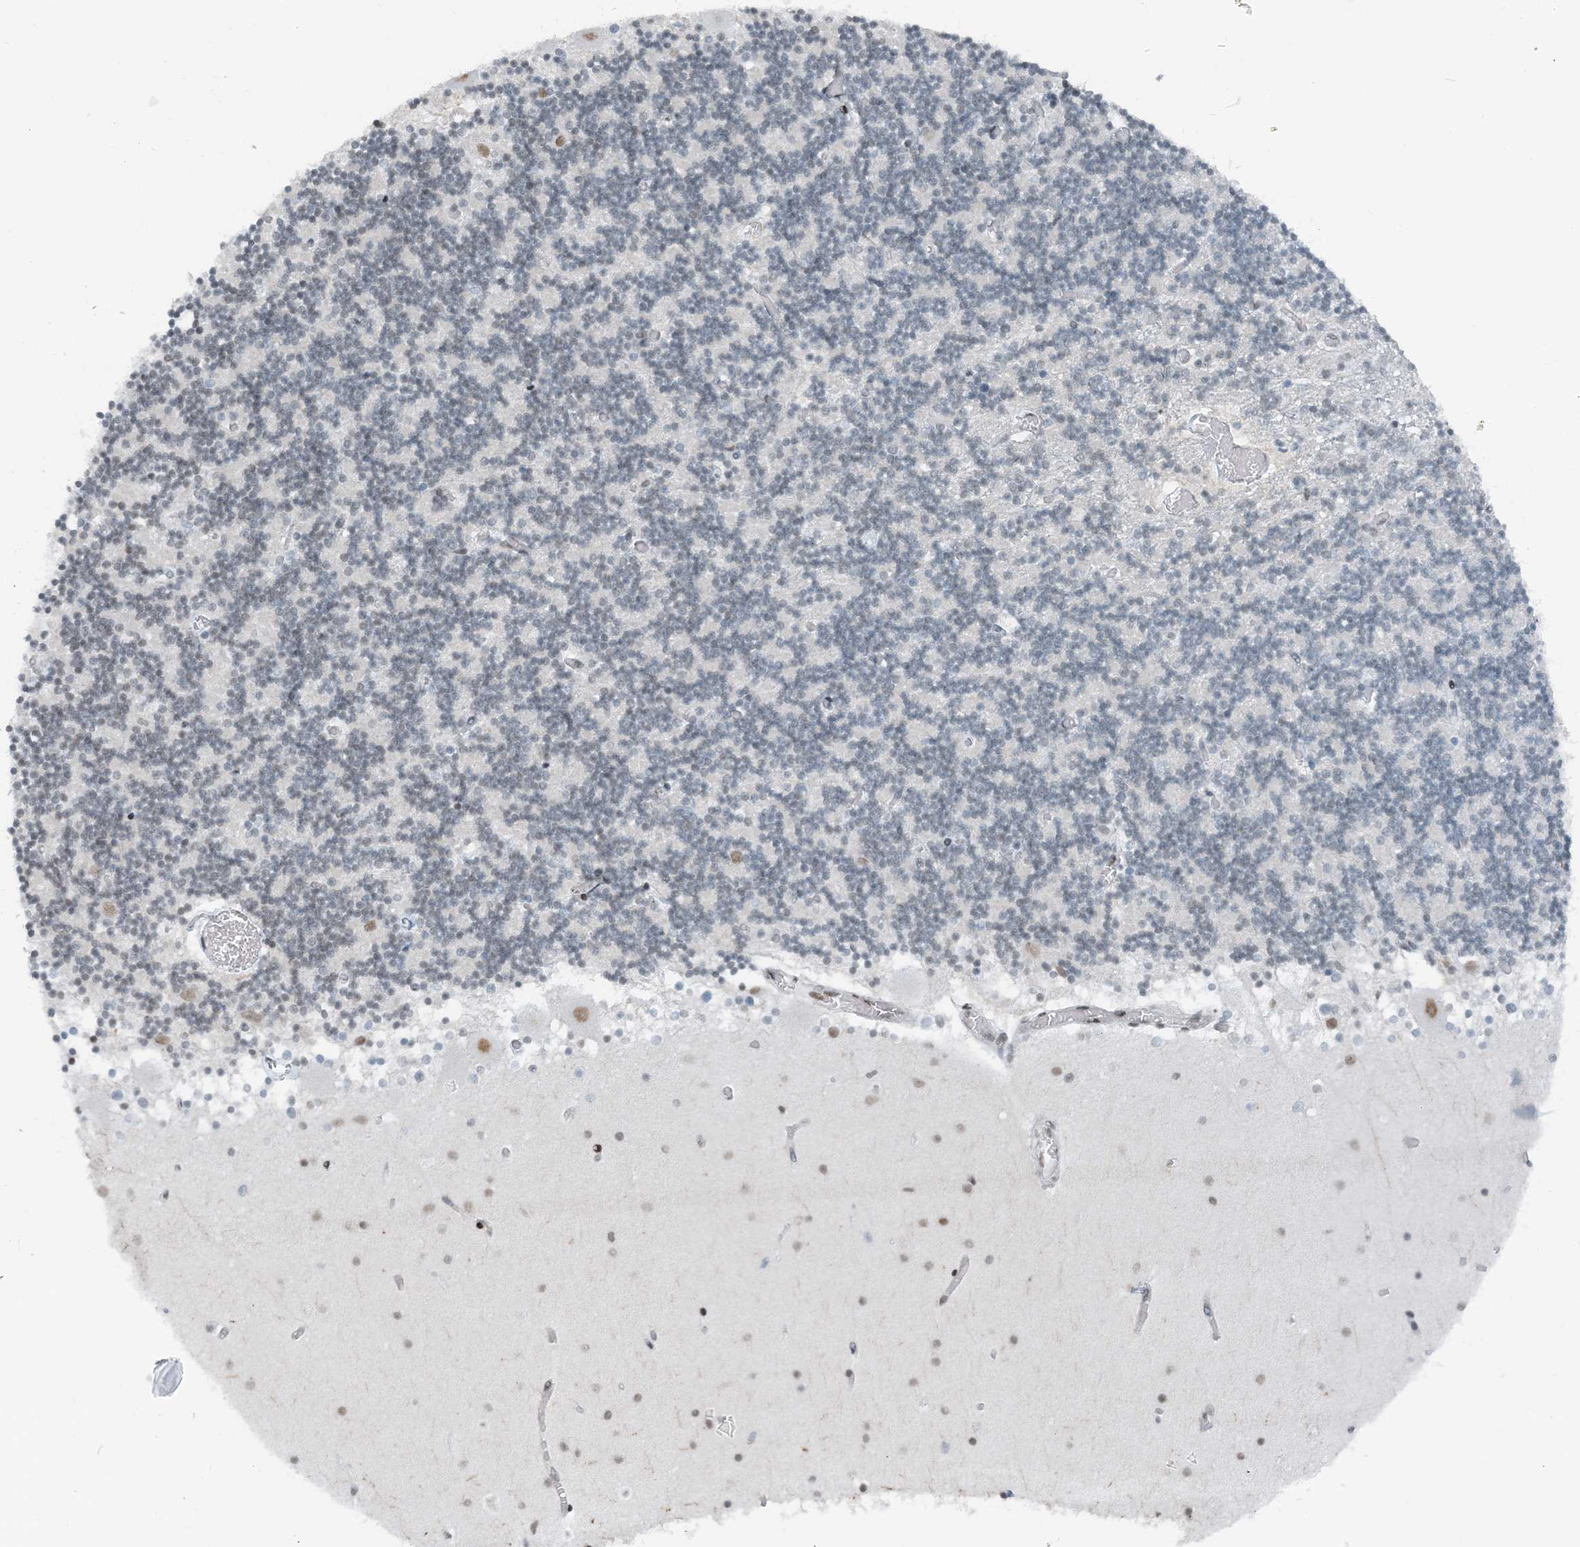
{"staining": {"intensity": "weak", "quantity": "<25%", "location": "nuclear"}, "tissue": "cerebellum", "cell_type": "Cells in granular layer", "image_type": "normal", "snomed": [{"axis": "morphology", "description": "Normal tissue, NOS"}, {"axis": "topography", "description": "Cerebellum"}], "caption": "Immunohistochemistry of unremarkable human cerebellum demonstrates no expression in cells in granular layer.", "gene": "ZNF500", "patient": {"sex": "female", "age": 28}}